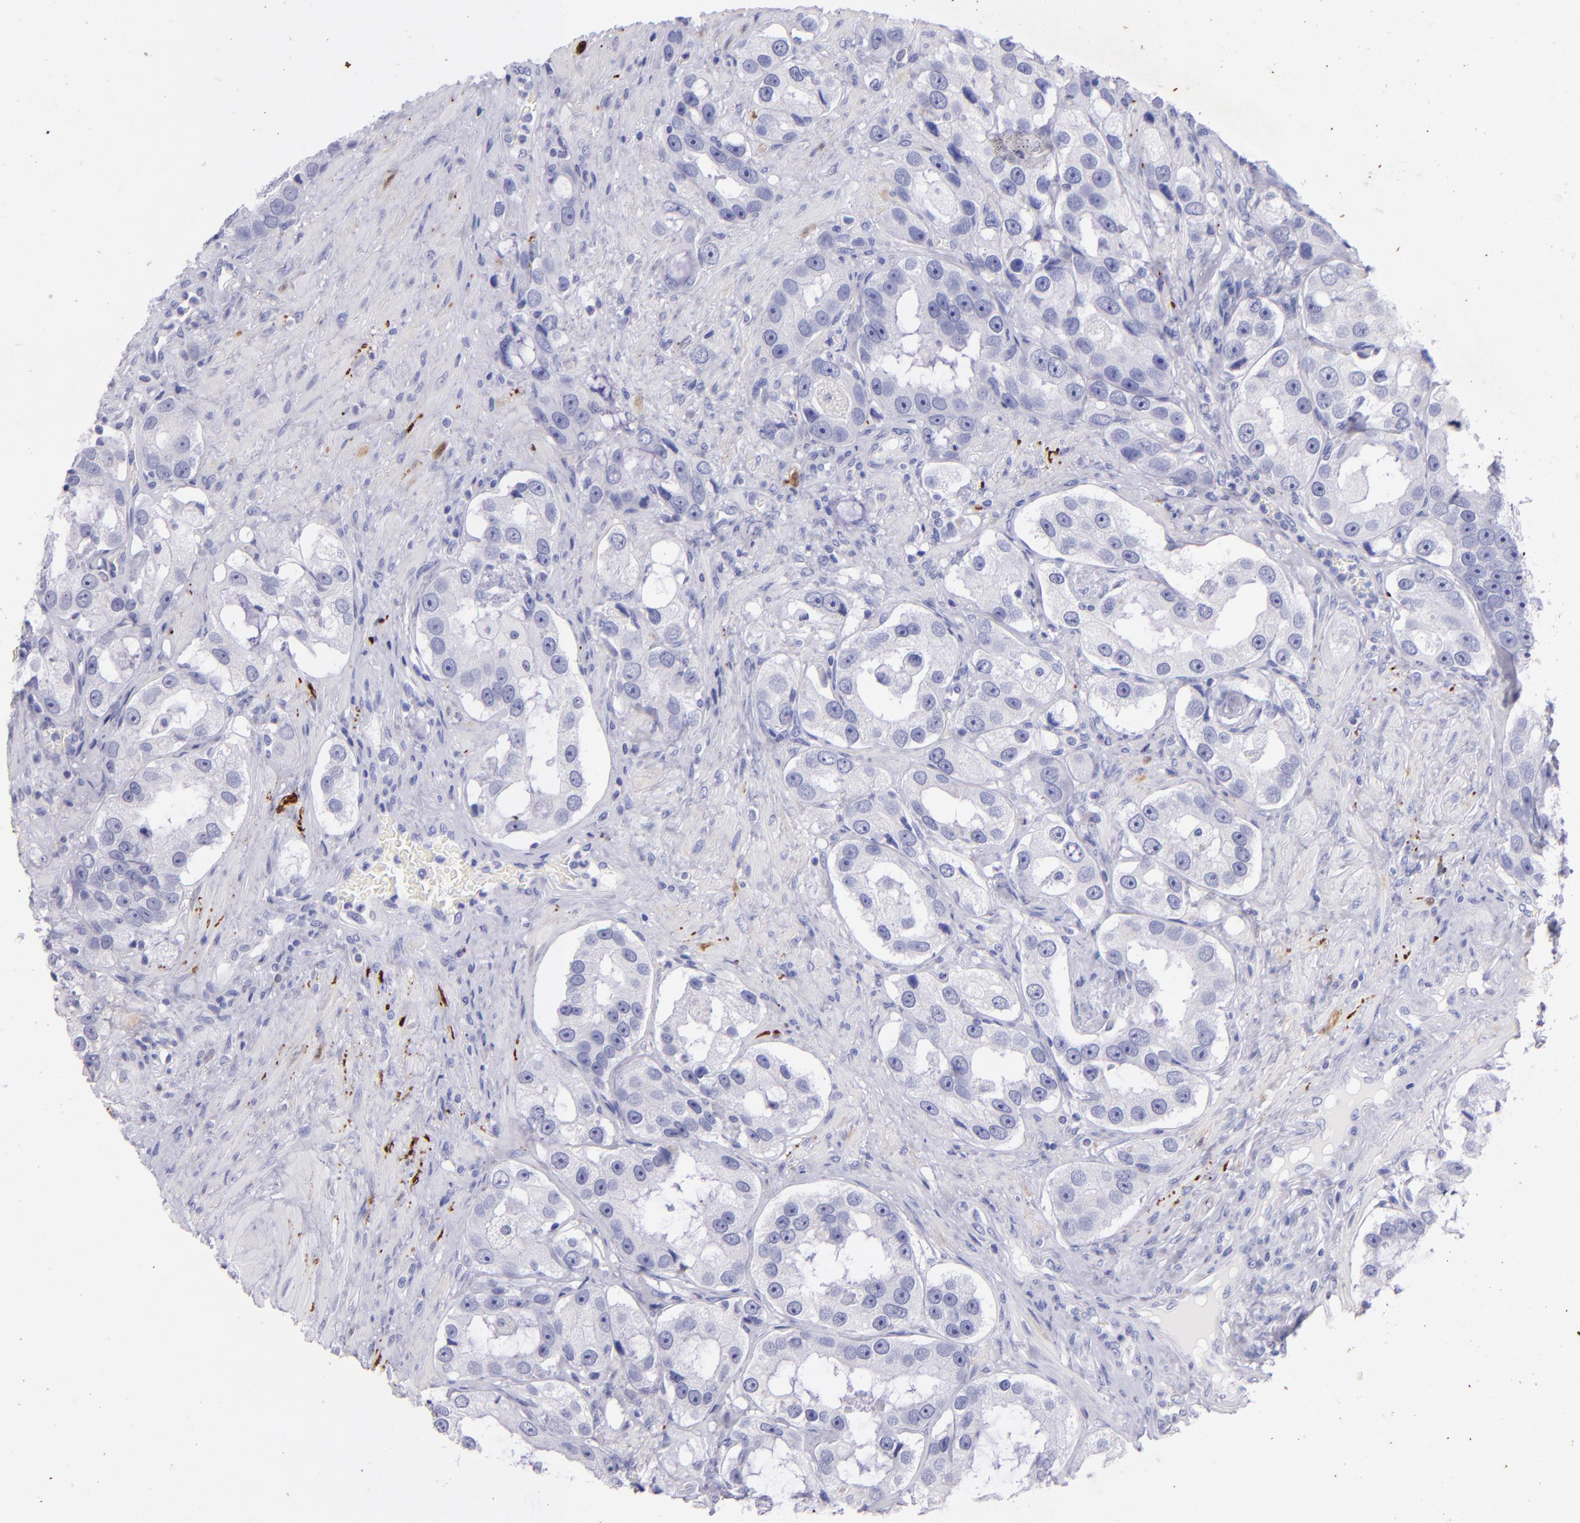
{"staining": {"intensity": "negative", "quantity": "none", "location": "none"}, "tissue": "prostate cancer", "cell_type": "Tumor cells", "image_type": "cancer", "snomed": [{"axis": "morphology", "description": "Adenocarcinoma, High grade"}, {"axis": "topography", "description": "Prostate"}], "caption": "This is an immunohistochemistry photomicrograph of human prostate adenocarcinoma (high-grade). There is no expression in tumor cells.", "gene": "UCHL1", "patient": {"sex": "male", "age": 63}}